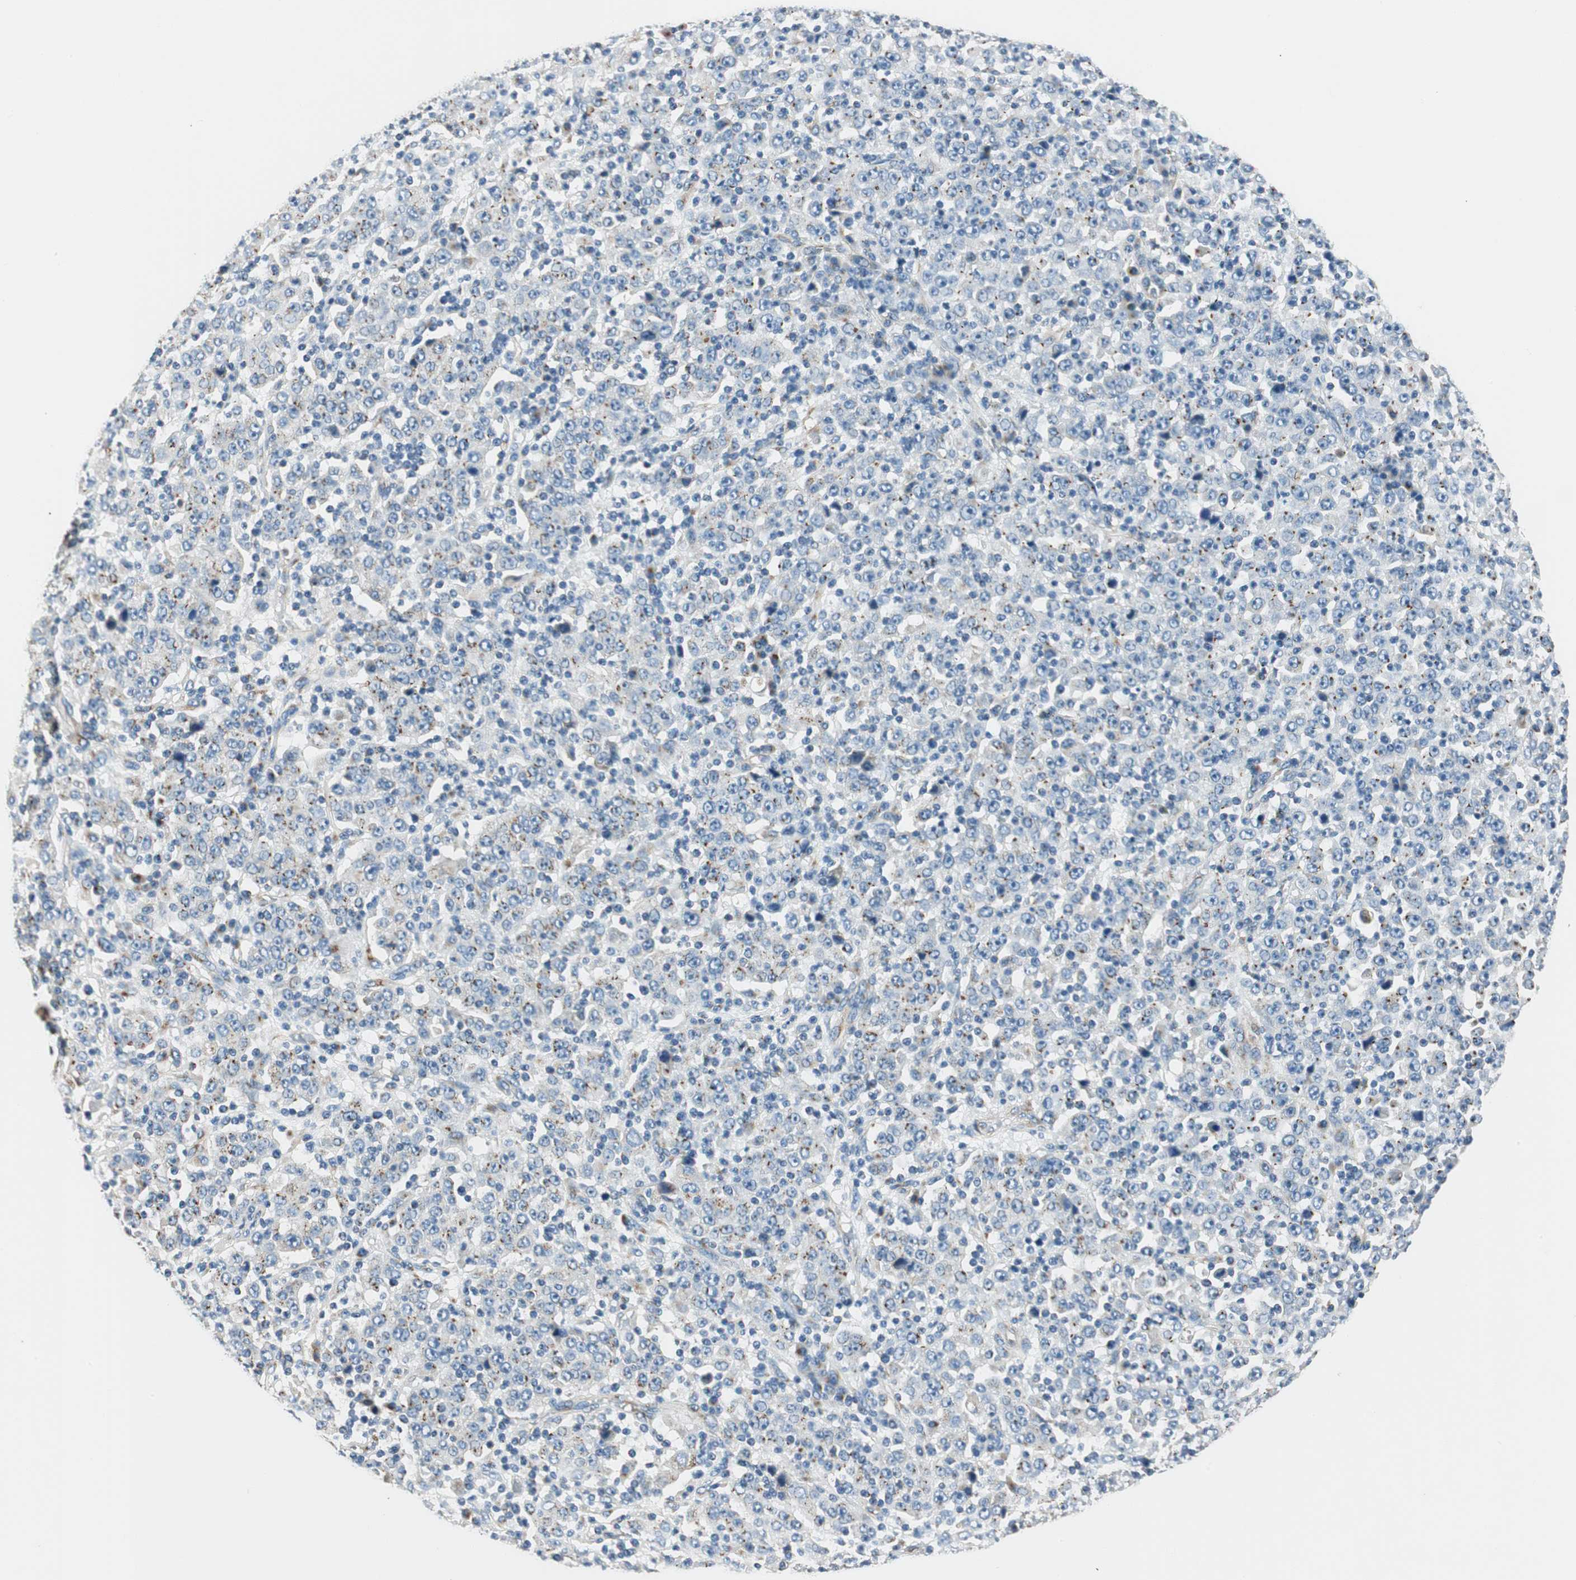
{"staining": {"intensity": "moderate", "quantity": "25%-75%", "location": "cytoplasmic/membranous"}, "tissue": "stomach cancer", "cell_type": "Tumor cells", "image_type": "cancer", "snomed": [{"axis": "morphology", "description": "Normal tissue, NOS"}, {"axis": "morphology", "description": "Adenocarcinoma, NOS"}, {"axis": "topography", "description": "Stomach, upper"}, {"axis": "topography", "description": "Stomach"}], "caption": "Stomach cancer (adenocarcinoma) stained with DAB (3,3'-diaminobenzidine) immunohistochemistry (IHC) reveals medium levels of moderate cytoplasmic/membranous staining in about 25%-75% of tumor cells.", "gene": "TMF1", "patient": {"sex": "male", "age": 59}}